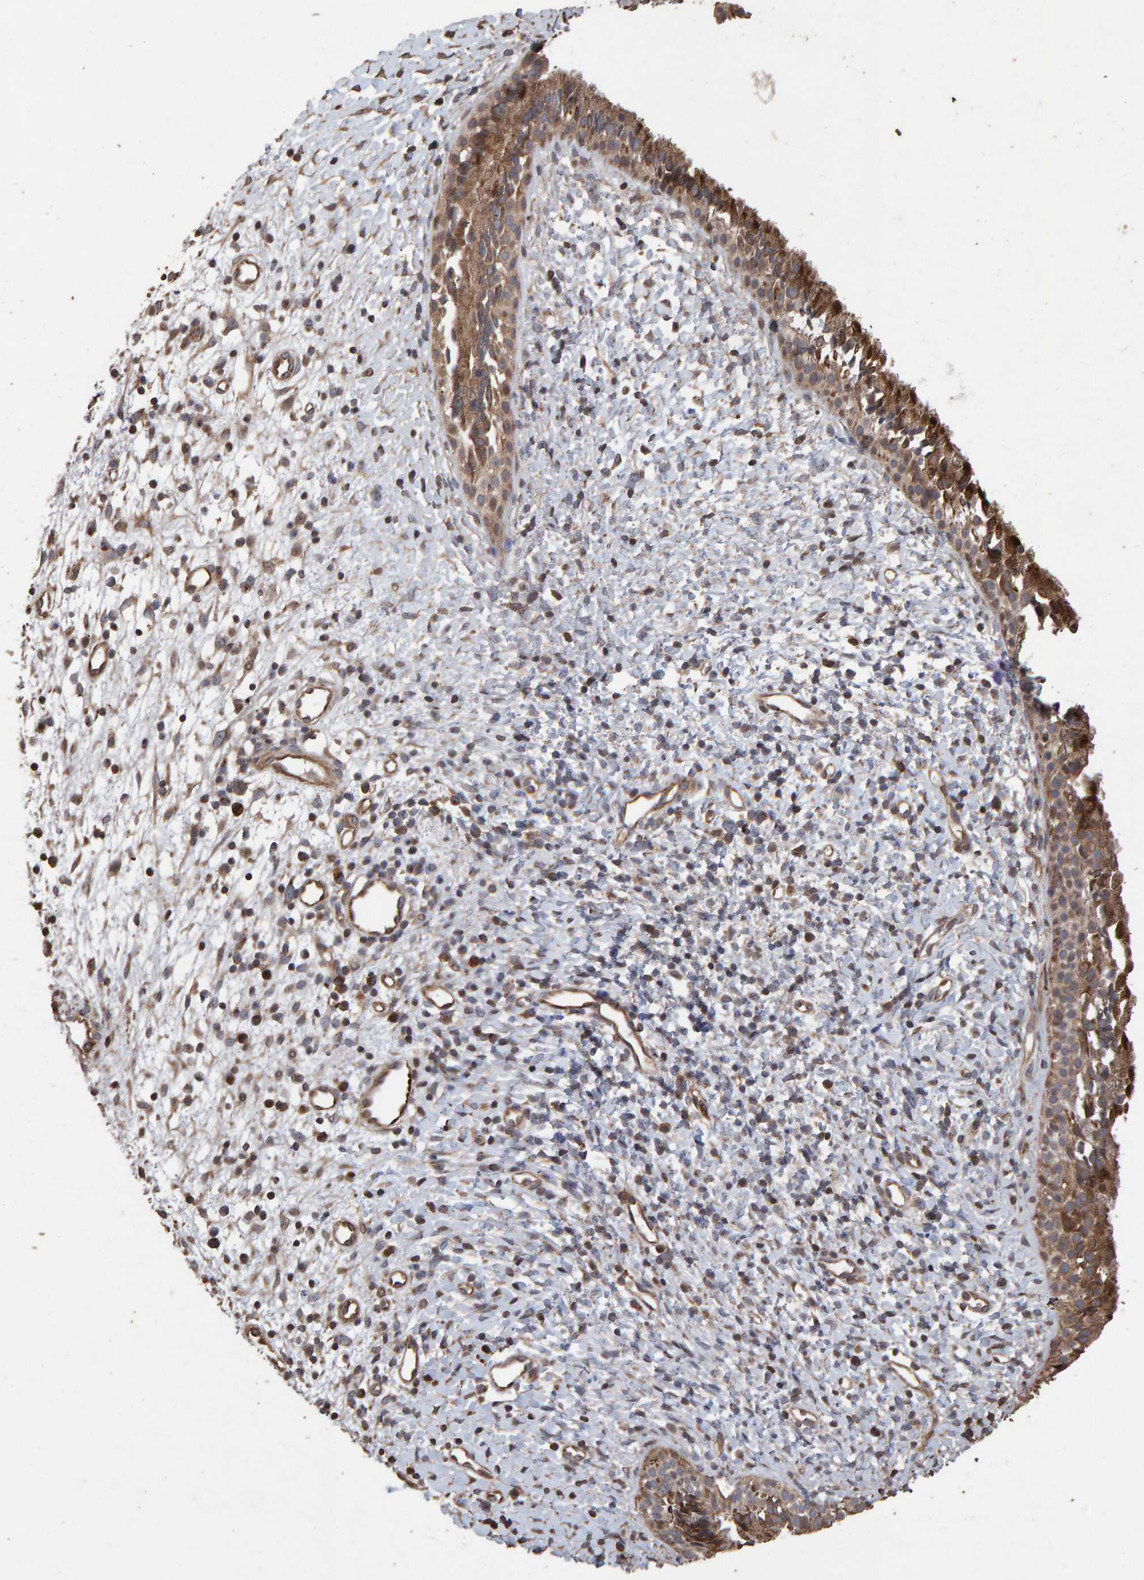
{"staining": {"intensity": "strong", "quantity": ">75%", "location": "cytoplasmic/membranous"}, "tissue": "nasopharynx", "cell_type": "Respiratory epithelial cells", "image_type": "normal", "snomed": [{"axis": "morphology", "description": "Normal tissue, NOS"}, {"axis": "topography", "description": "Nasopharynx"}], "caption": "DAB (3,3'-diaminobenzidine) immunohistochemical staining of normal human nasopharynx displays strong cytoplasmic/membranous protein positivity in approximately >75% of respiratory epithelial cells. (Stains: DAB (3,3'-diaminobenzidine) in brown, nuclei in blue, Microscopy: brightfield microscopy at high magnification).", "gene": "OSBP2", "patient": {"sex": "male", "age": 22}}